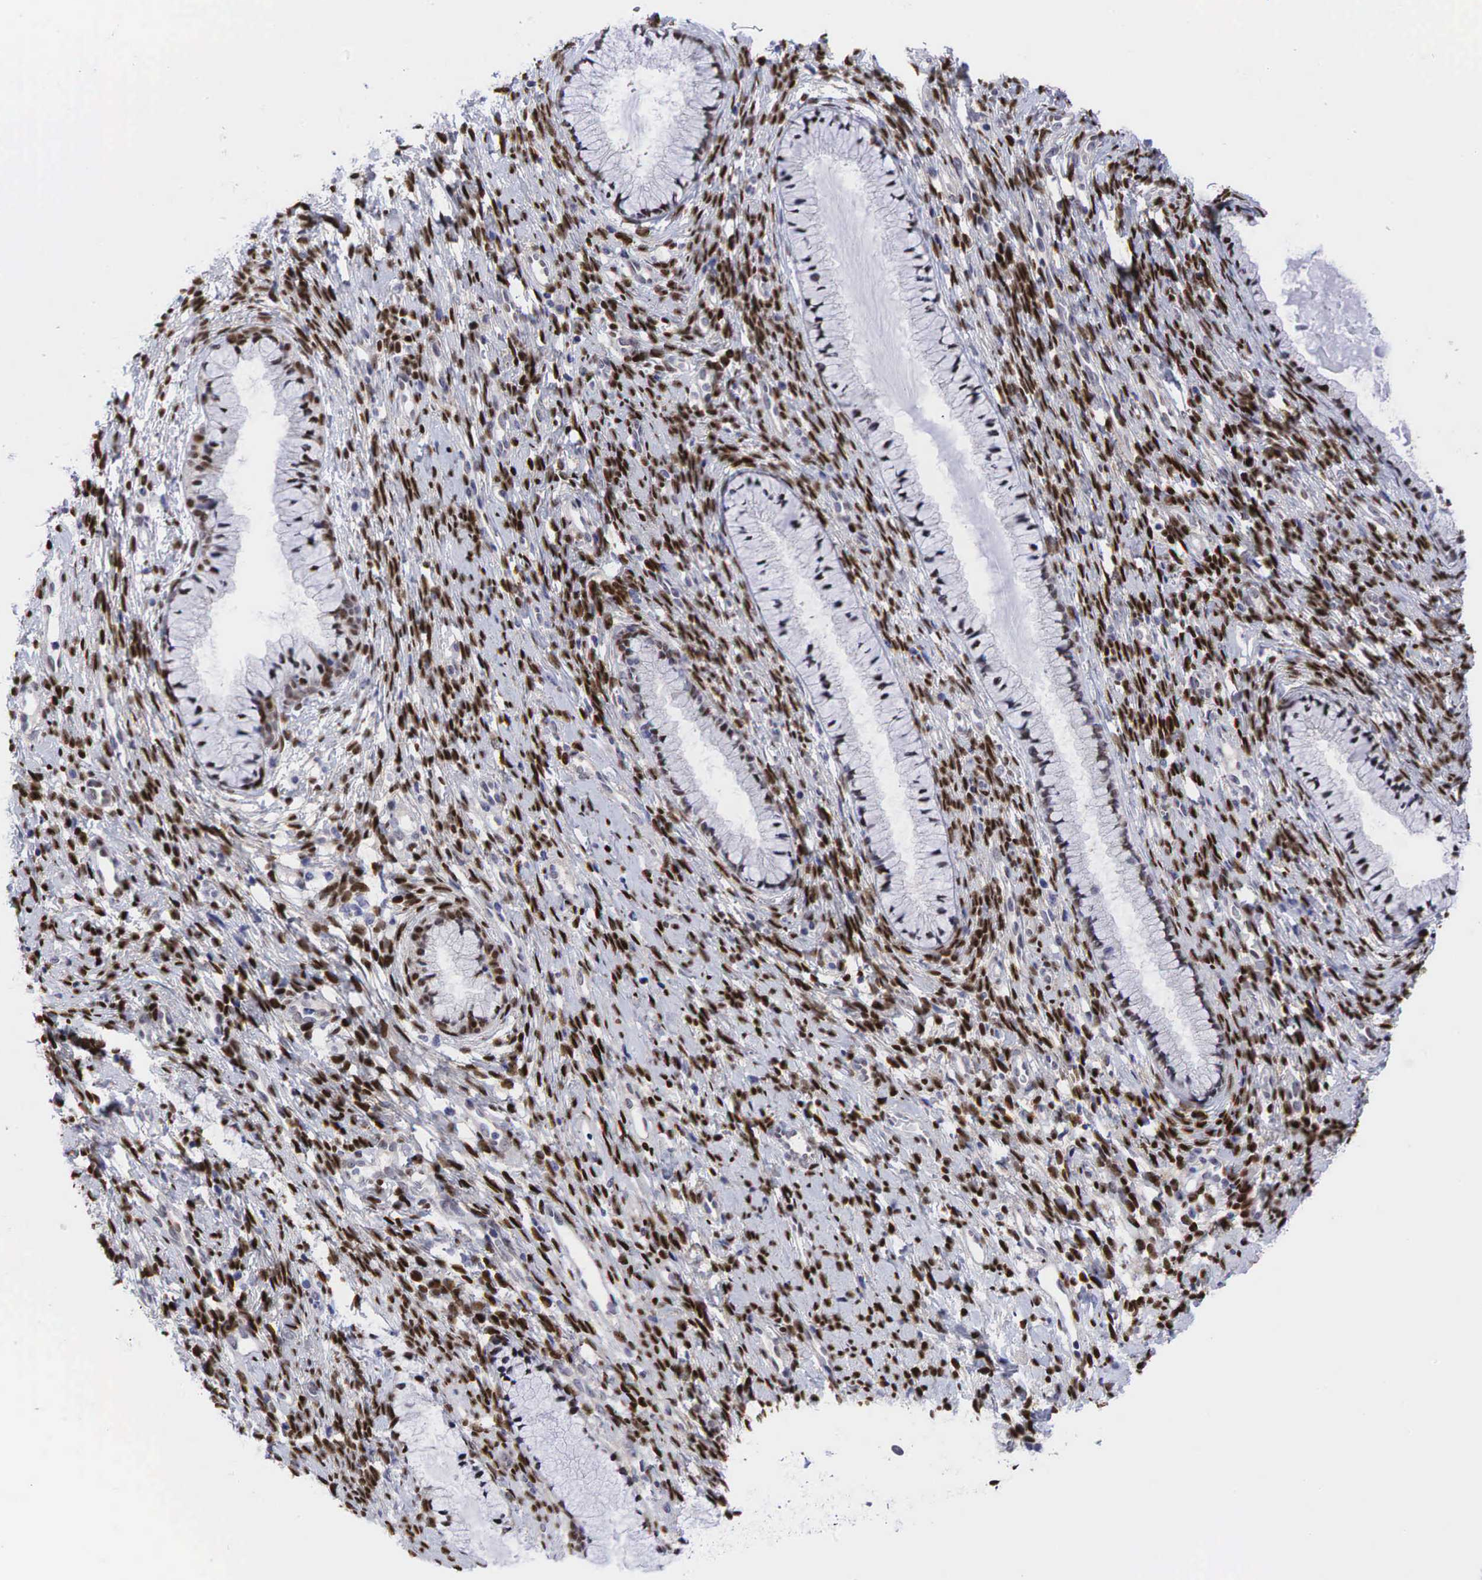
{"staining": {"intensity": "moderate", "quantity": "<25%", "location": "nuclear"}, "tissue": "cervix", "cell_type": "Glandular cells", "image_type": "normal", "snomed": [{"axis": "morphology", "description": "Normal tissue, NOS"}, {"axis": "topography", "description": "Cervix"}], "caption": "The immunohistochemical stain highlights moderate nuclear expression in glandular cells of normal cervix. The protein is shown in brown color, while the nuclei are stained blue.", "gene": "AR", "patient": {"sex": "female", "age": 82}}